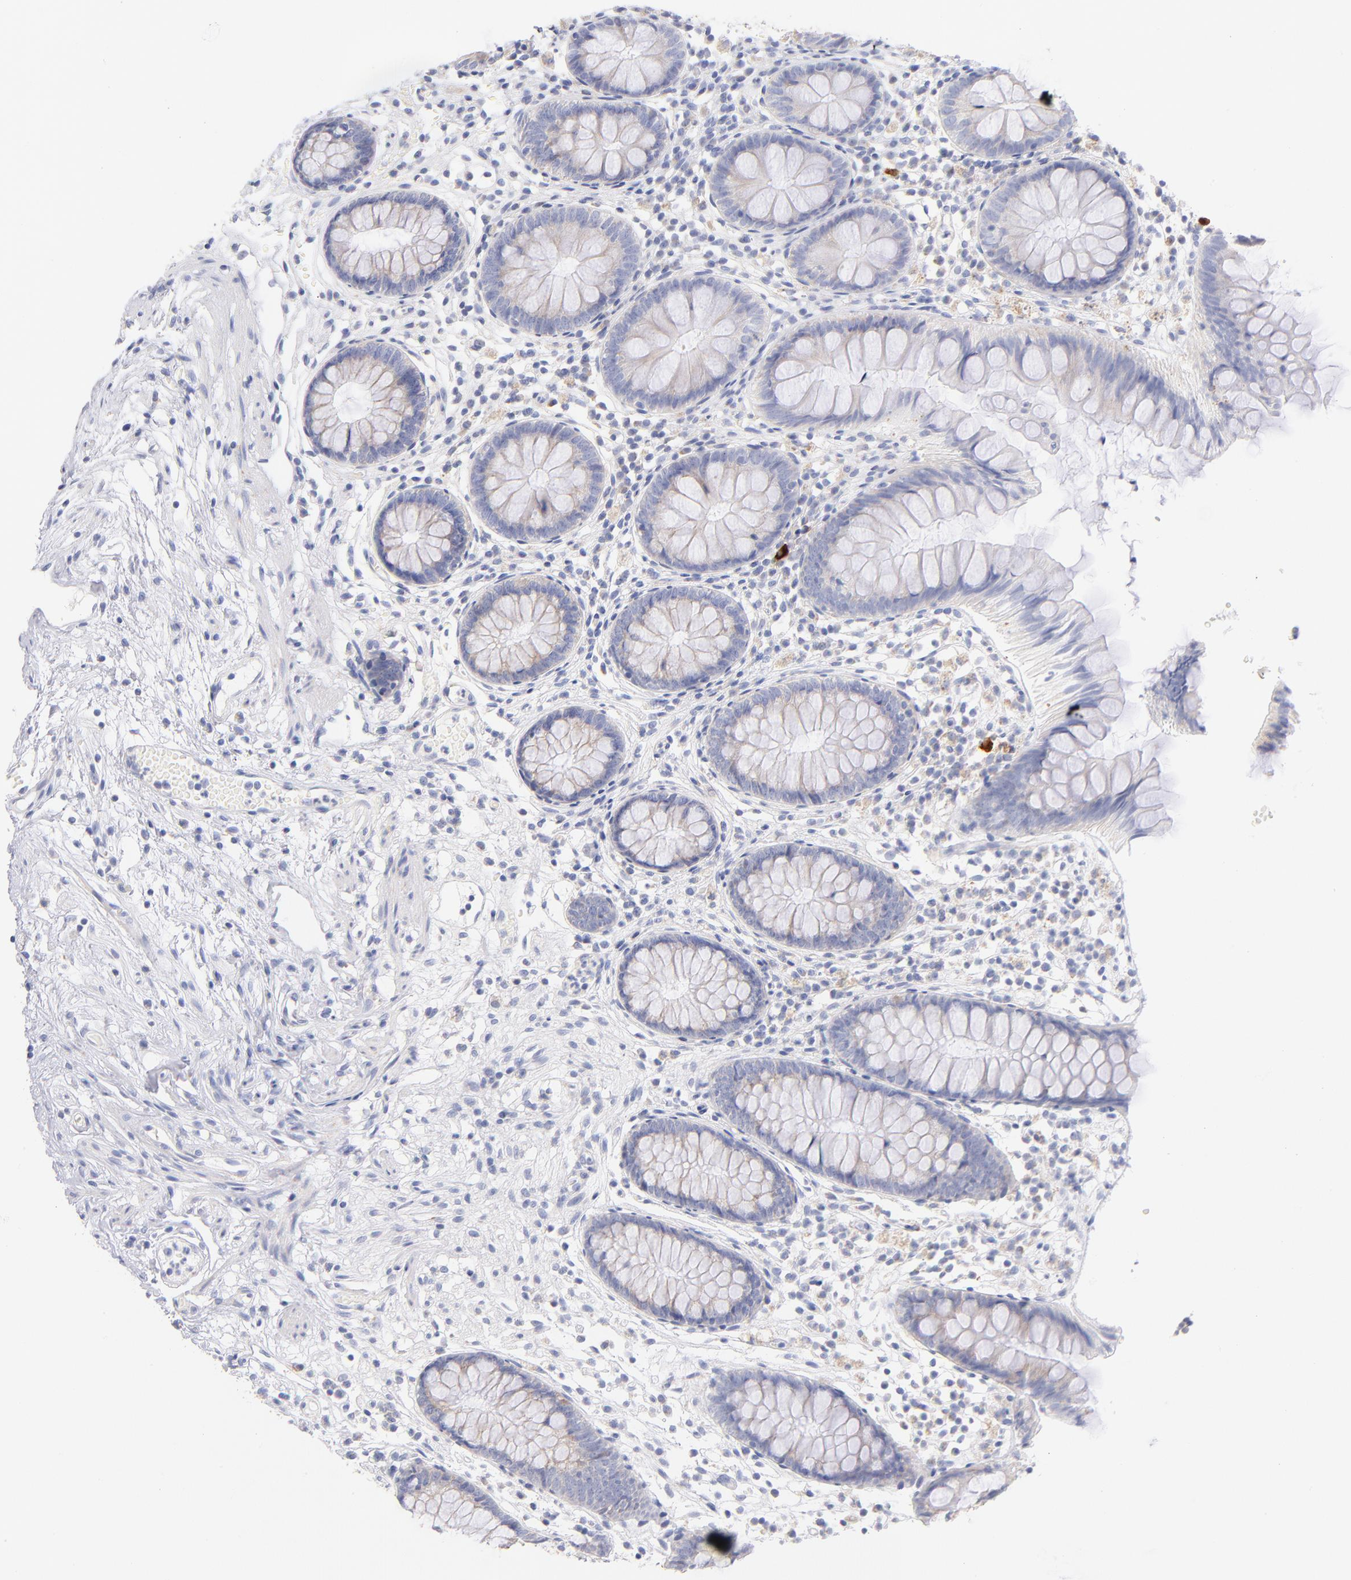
{"staining": {"intensity": "moderate", "quantity": ">75%", "location": "cytoplasmic/membranous"}, "tissue": "appendix", "cell_type": "Glandular cells", "image_type": "normal", "snomed": [{"axis": "morphology", "description": "Normal tissue, NOS"}, {"axis": "topography", "description": "Appendix"}], "caption": "Protein analysis of normal appendix reveals moderate cytoplasmic/membranous expression in approximately >75% of glandular cells.", "gene": "AIFM1", "patient": {"sex": "male", "age": 38}}